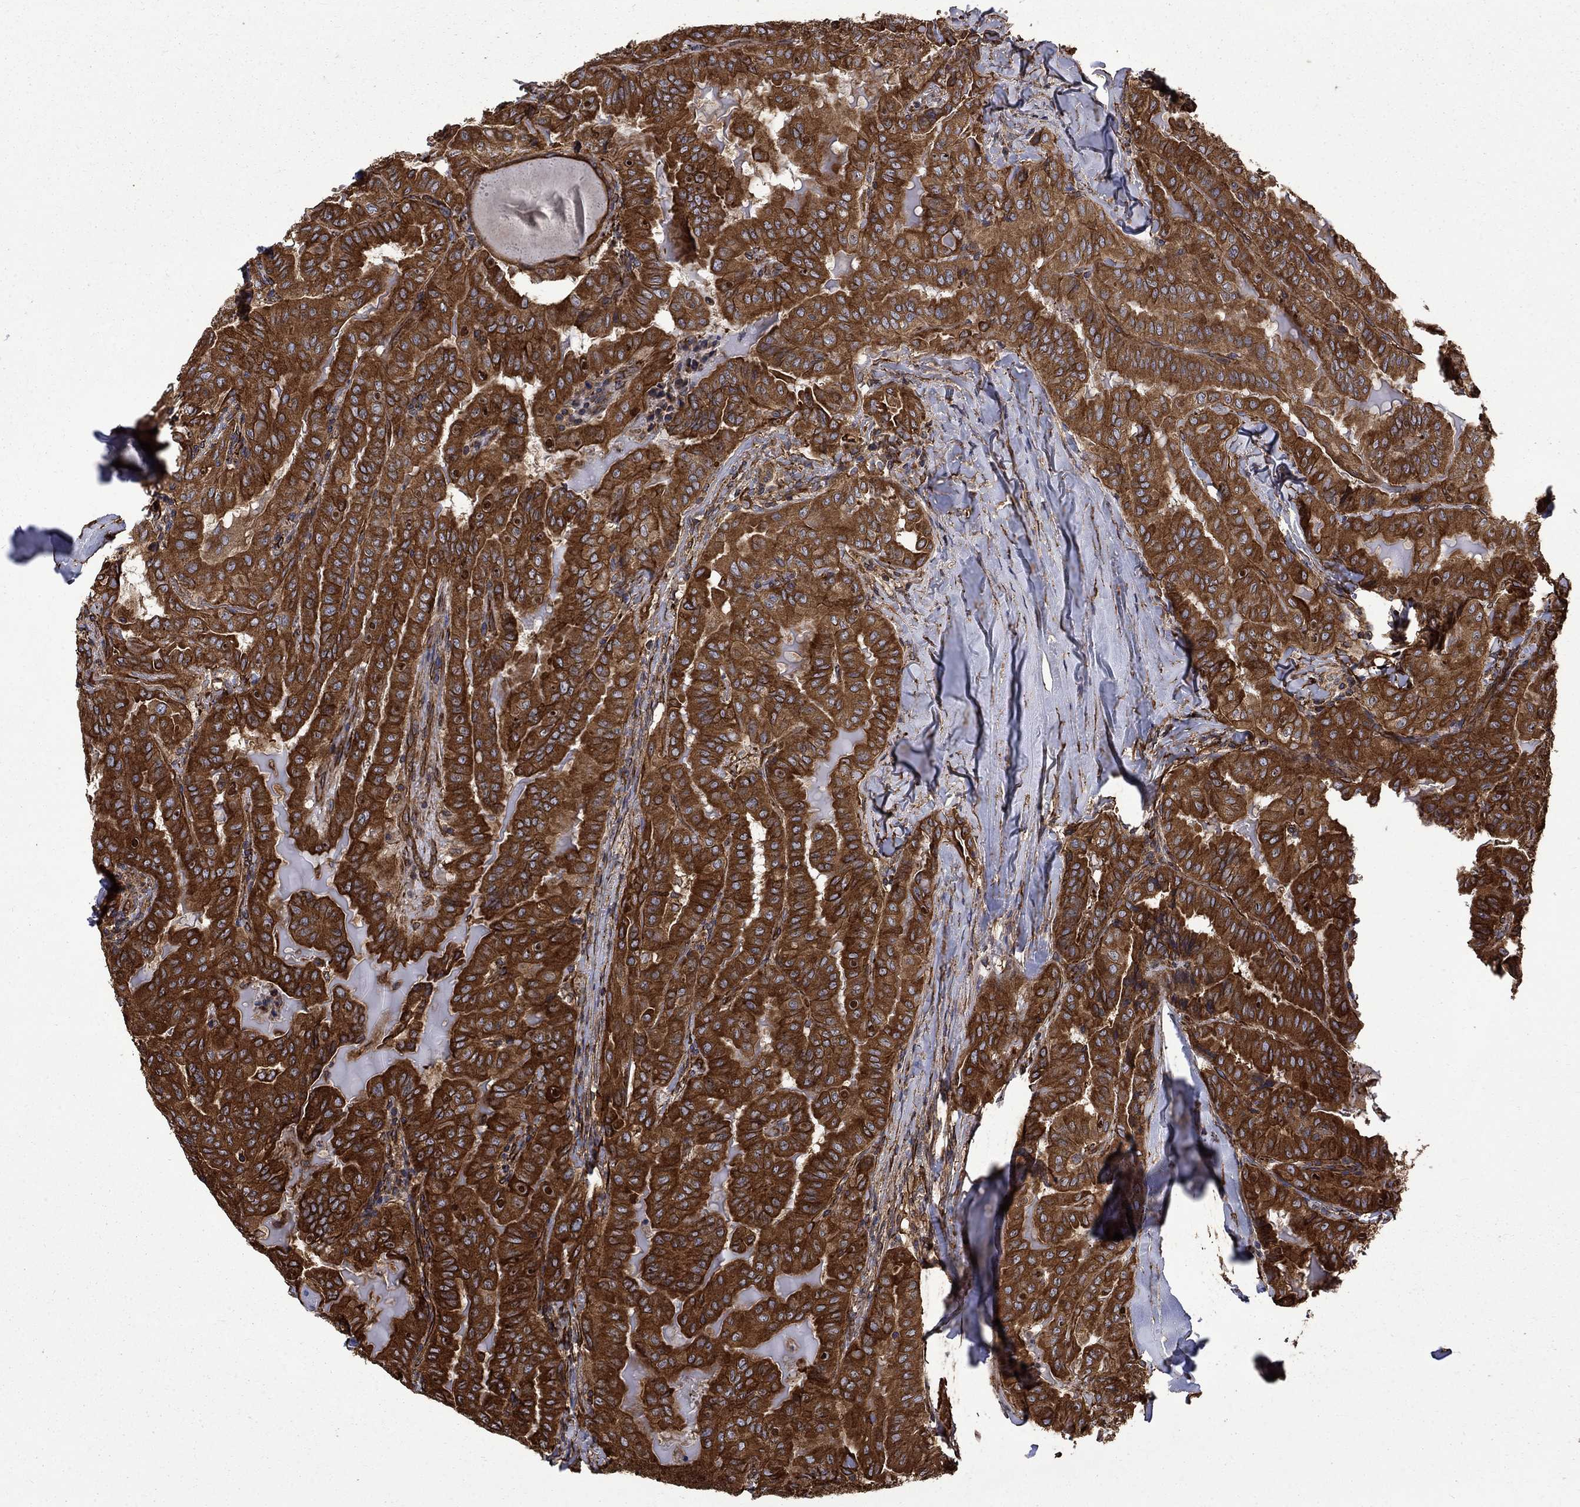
{"staining": {"intensity": "strong", "quantity": ">75%", "location": "cytoplasmic/membranous"}, "tissue": "thyroid cancer", "cell_type": "Tumor cells", "image_type": "cancer", "snomed": [{"axis": "morphology", "description": "Papillary adenocarcinoma, NOS"}, {"axis": "topography", "description": "Thyroid gland"}], "caption": "IHC staining of thyroid papillary adenocarcinoma, which exhibits high levels of strong cytoplasmic/membranous expression in about >75% of tumor cells indicating strong cytoplasmic/membranous protein positivity. The staining was performed using DAB (brown) for protein detection and nuclei were counterstained in hematoxylin (blue).", "gene": "CUTC", "patient": {"sex": "female", "age": 68}}